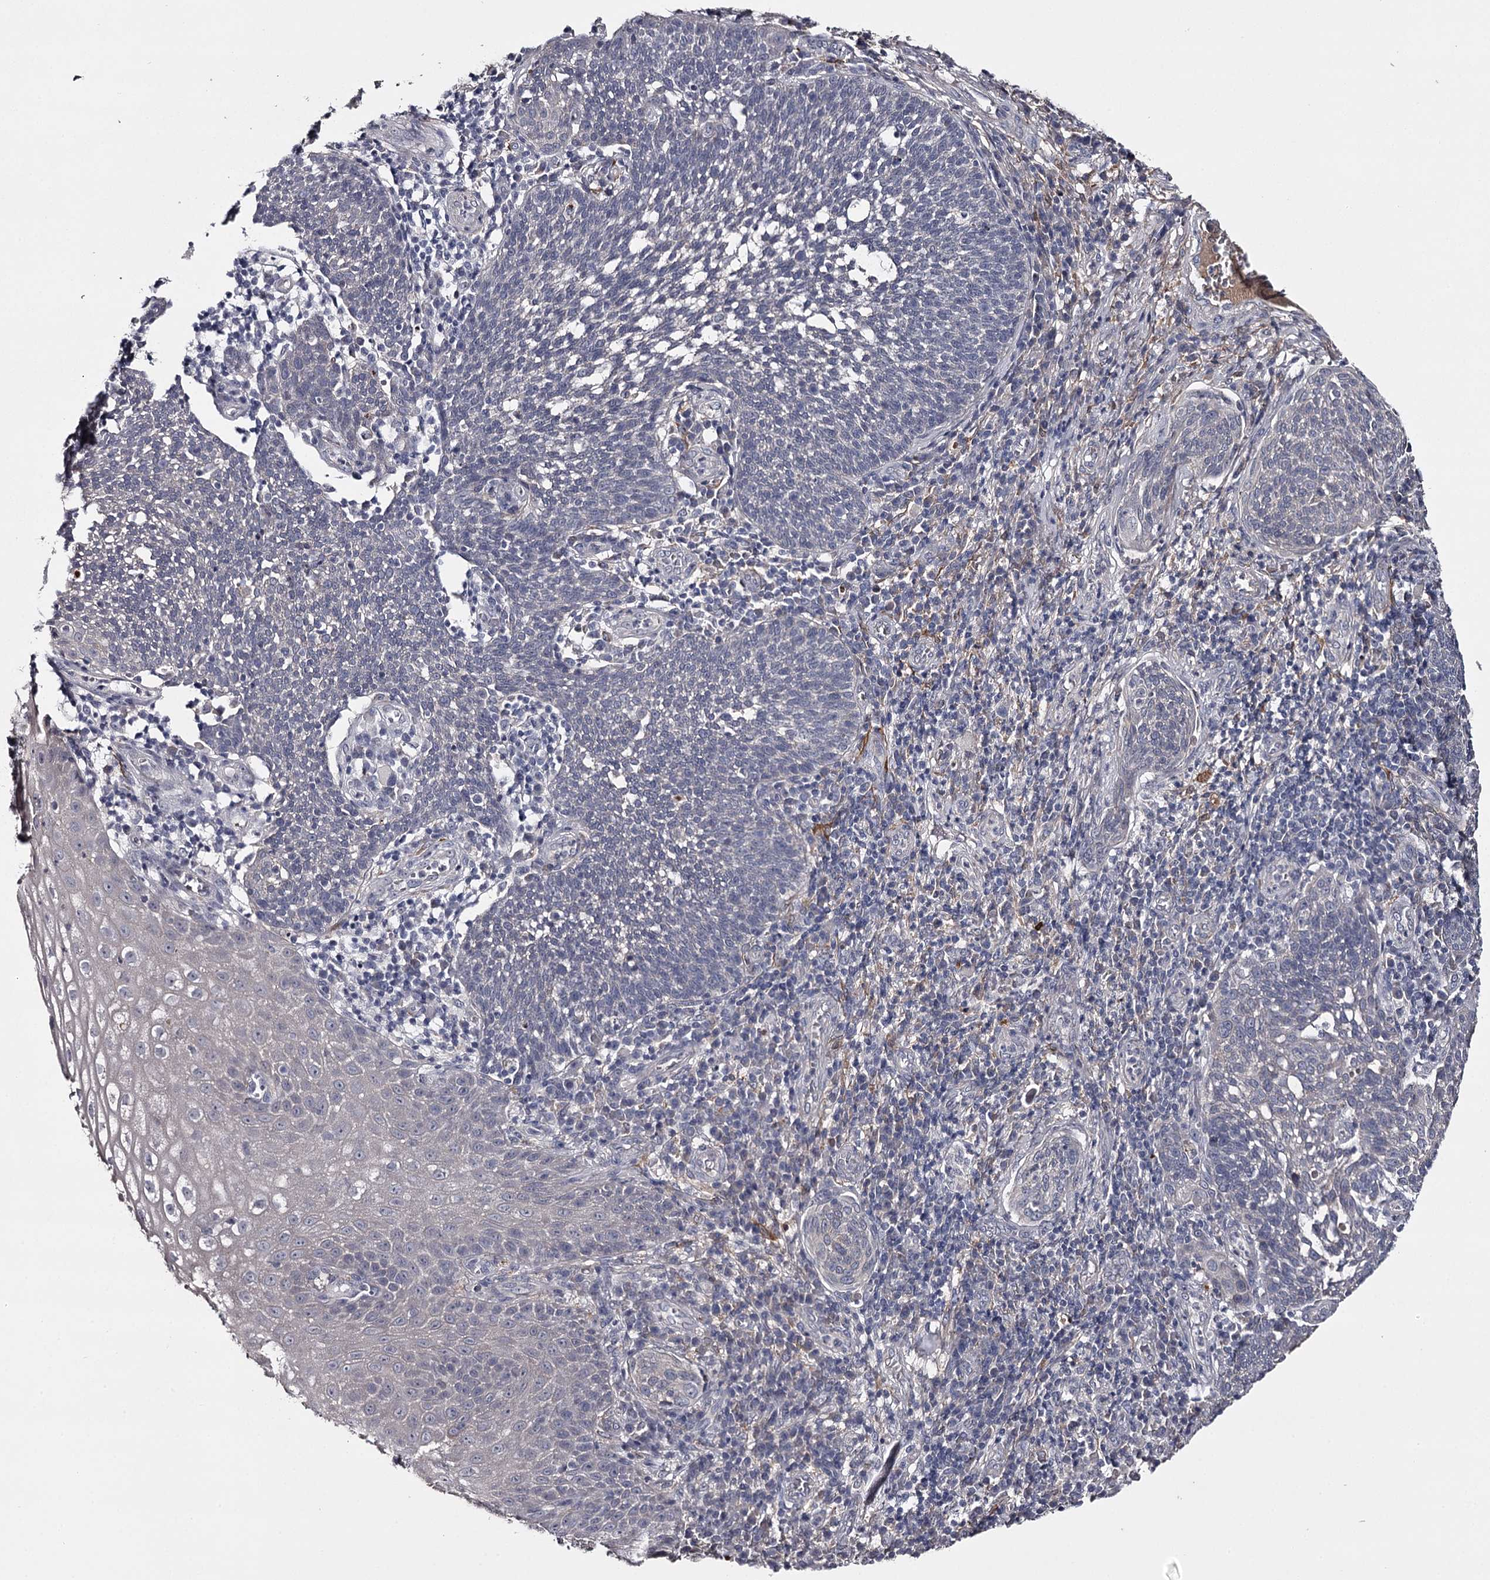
{"staining": {"intensity": "negative", "quantity": "none", "location": "none"}, "tissue": "cervical cancer", "cell_type": "Tumor cells", "image_type": "cancer", "snomed": [{"axis": "morphology", "description": "Squamous cell carcinoma, NOS"}, {"axis": "topography", "description": "Cervix"}], "caption": "The immunohistochemistry (IHC) histopathology image has no significant staining in tumor cells of cervical squamous cell carcinoma tissue. (Stains: DAB (3,3'-diaminobenzidine) immunohistochemistry (IHC) with hematoxylin counter stain, Microscopy: brightfield microscopy at high magnification).", "gene": "FDXACB1", "patient": {"sex": "female", "age": 34}}